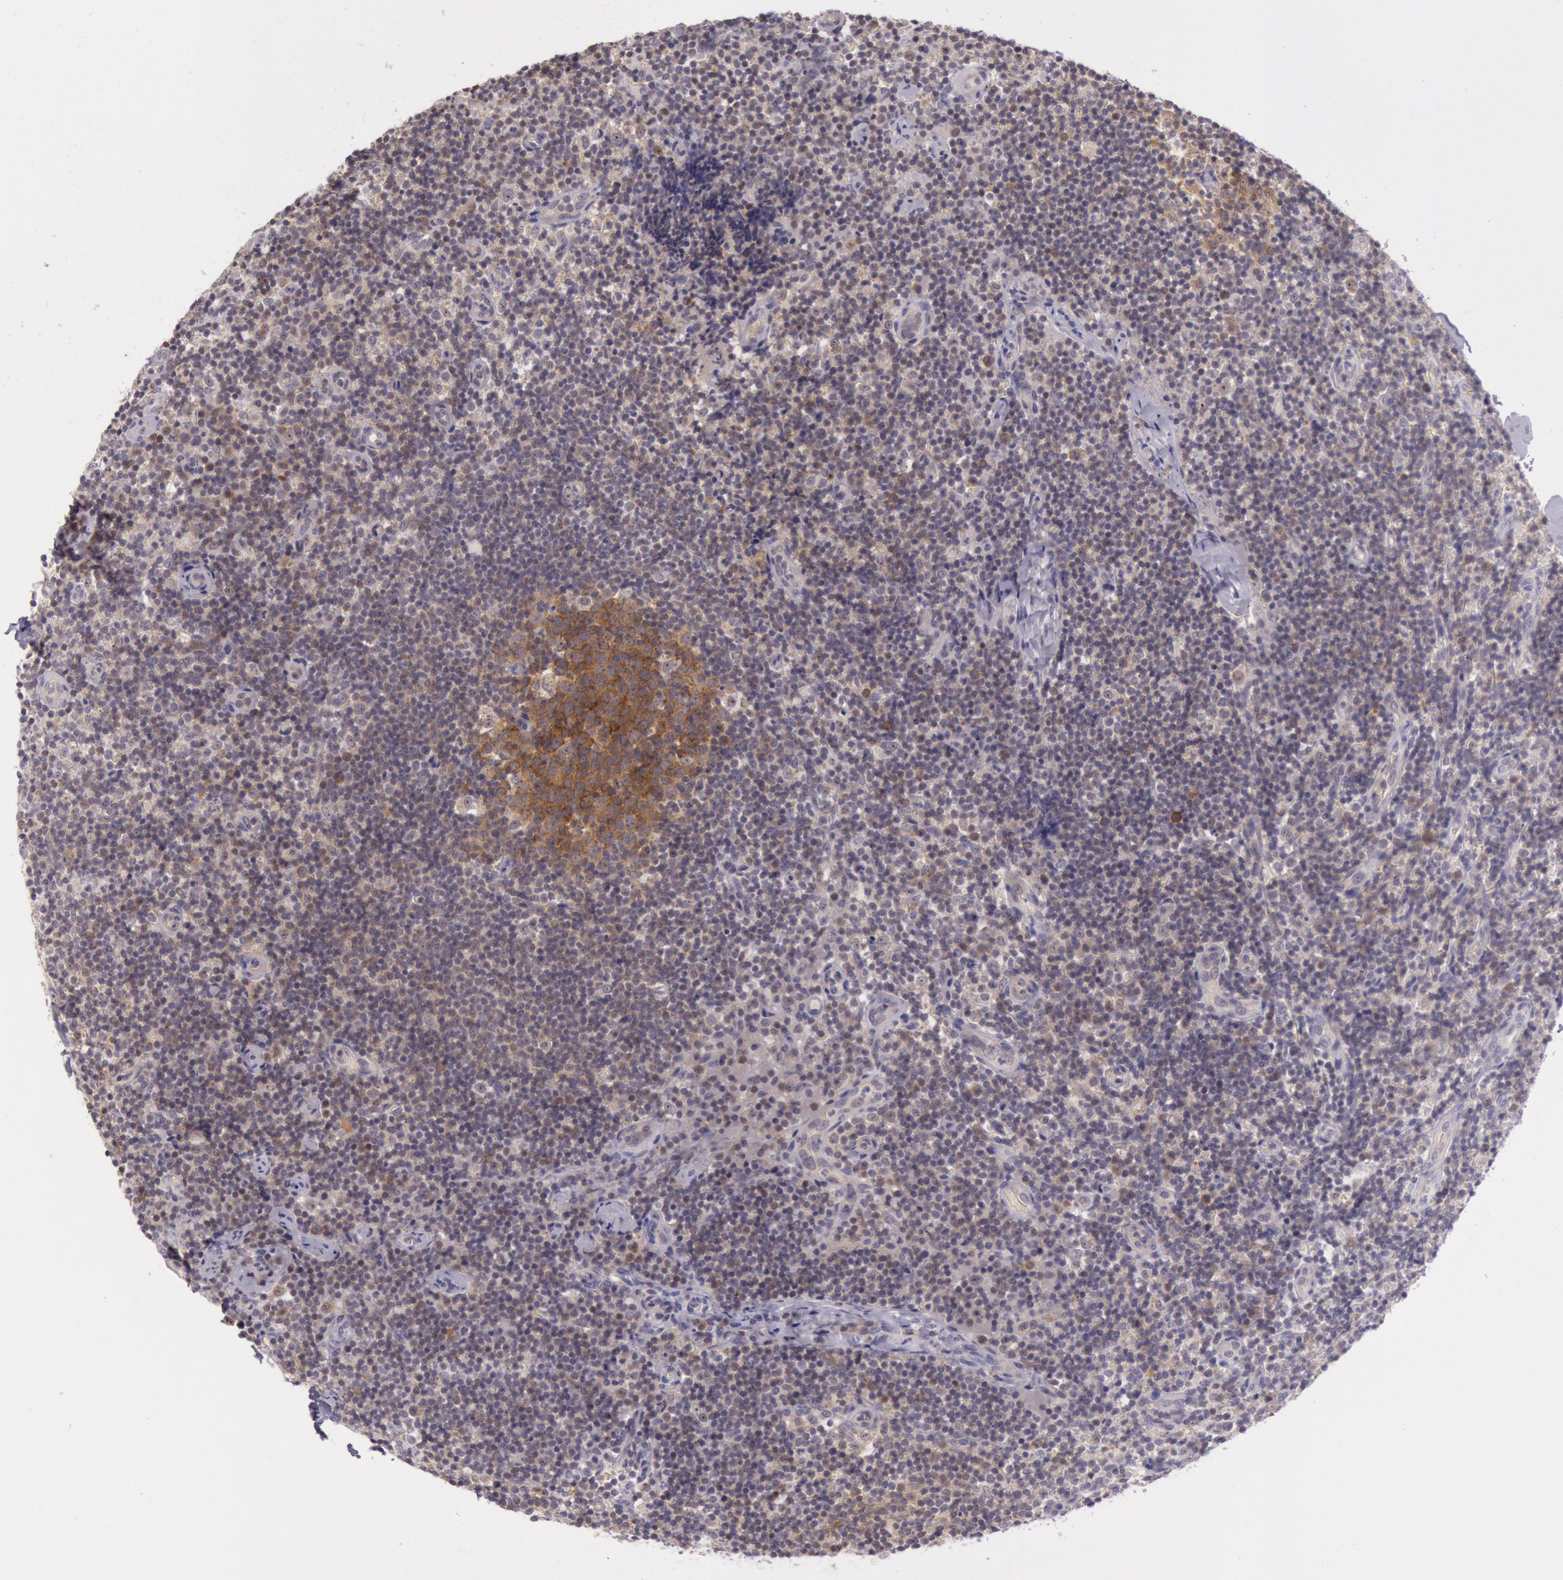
{"staining": {"intensity": "moderate", "quantity": ">75%", "location": "cytoplasmic/membranous"}, "tissue": "lymph node", "cell_type": "Germinal center cells", "image_type": "normal", "snomed": [{"axis": "morphology", "description": "Normal tissue, NOS"}, {"axis": "morphology", "description": "Inflammation, NOS"}, {"axis": "topography", "description": "Lymph node"}], "caption": "Immunohistochemical staining of benign human lymph node reveals moderate cytoplasmic/membranous protein positivity in approximately >75% of germinal center cells. (DAB IHC, brown staining for protein, blue staining for nuclei).", "gene": "CDK16", "patient": {"sex": "male", "age": 46}}